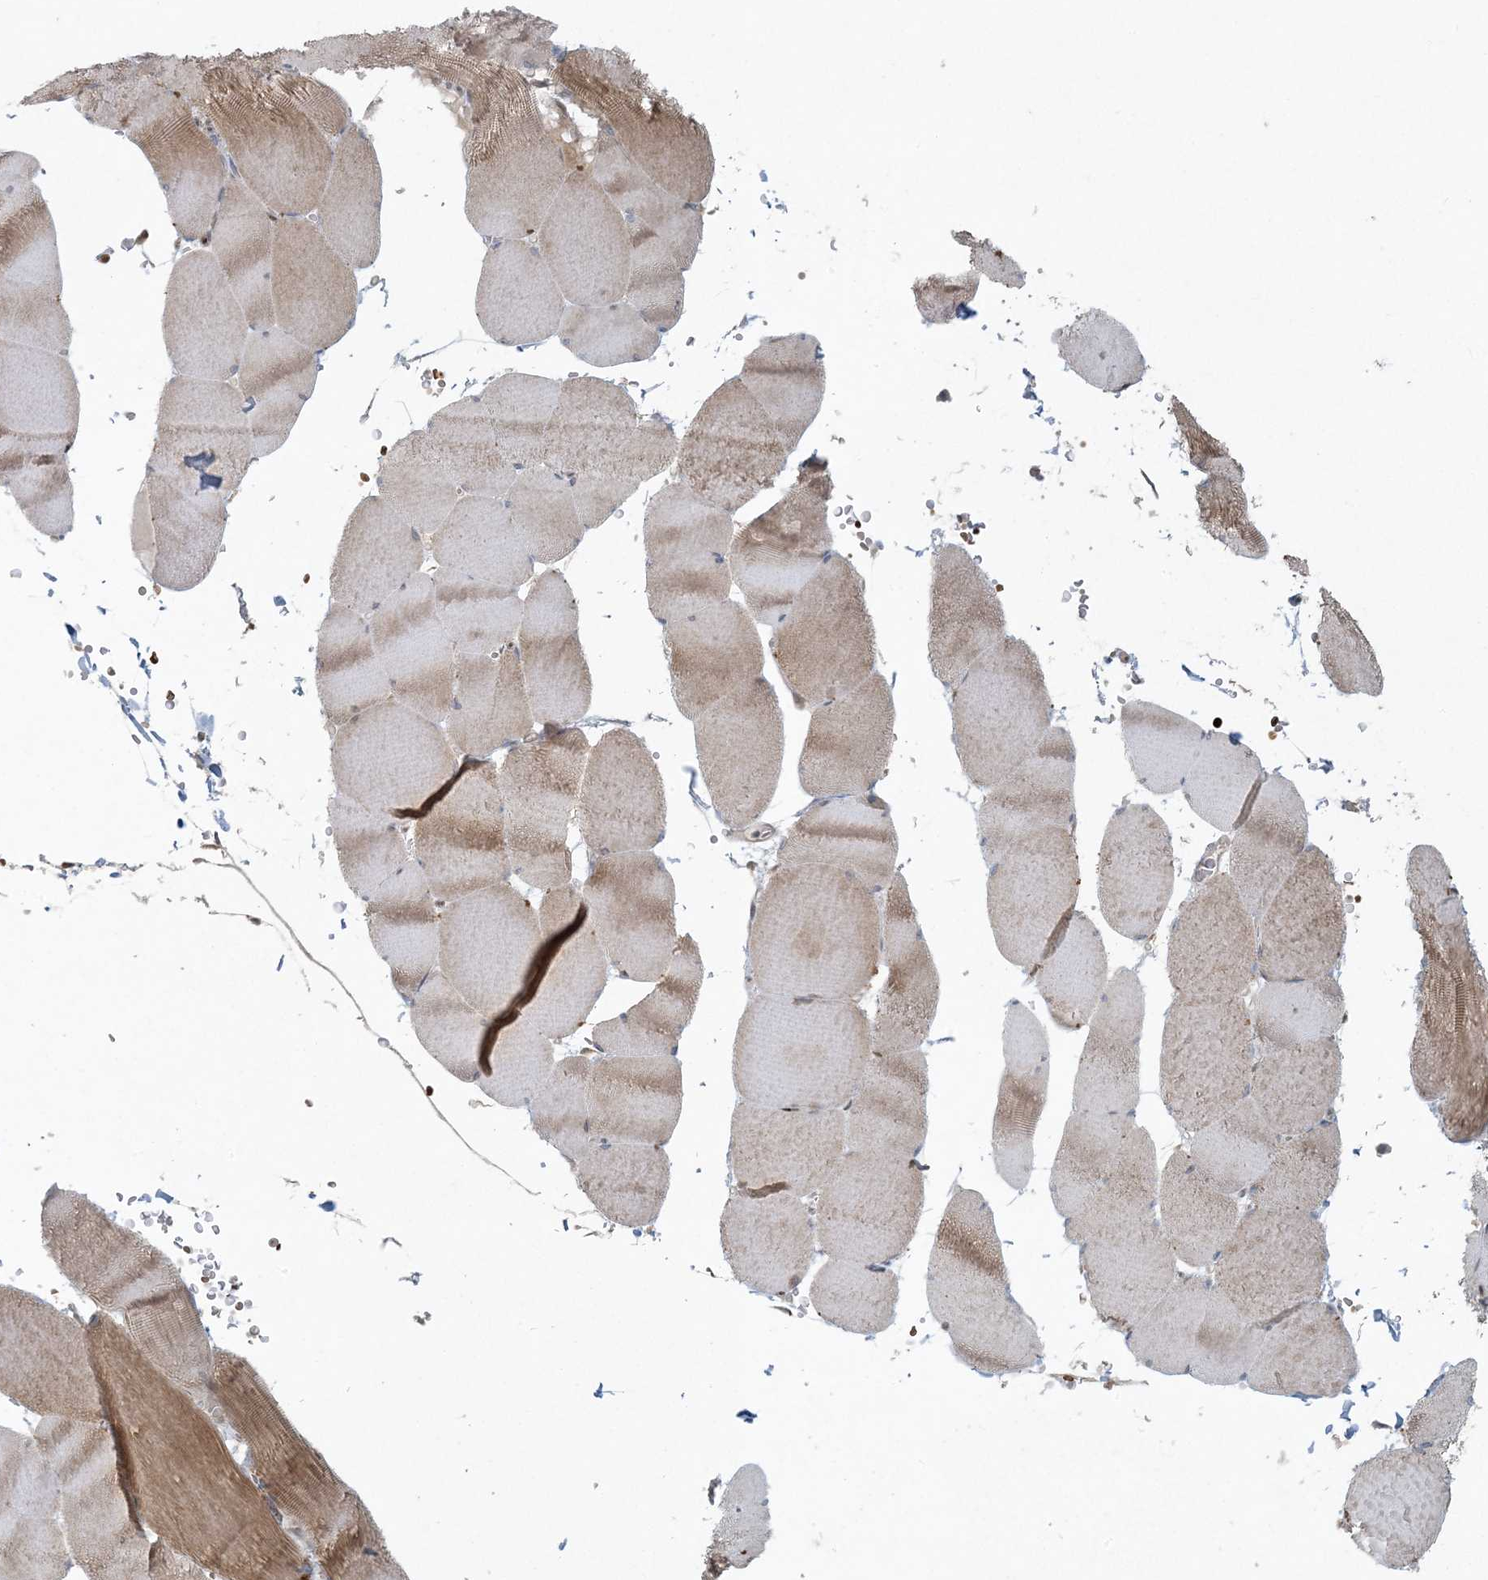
{"staining": {"intensity": "moderate", "quantity": "<25%", "location": "cytoplasmic/membranous"}, "tissue": "skeletal muscle", "cell_type": "Myocytes", "image_type": "normal", "snomed": [{"axis": "morphology", "description": "Normal tissue, NOS"}, {"axis": "topography", "description": "Skeletal muscle"}, {"axis": "topography", "description": "Head-Neck"}], "caption": "DAB (3,3'-diaminobenzidine) immunohistochemical staining of normal skeletal muscle shows moderate cytoplasmic/membranous protein expression in about <25% of myocytes.", "gene": "CTDNEP1", "patient": {"sex": "male", "age": 66}}